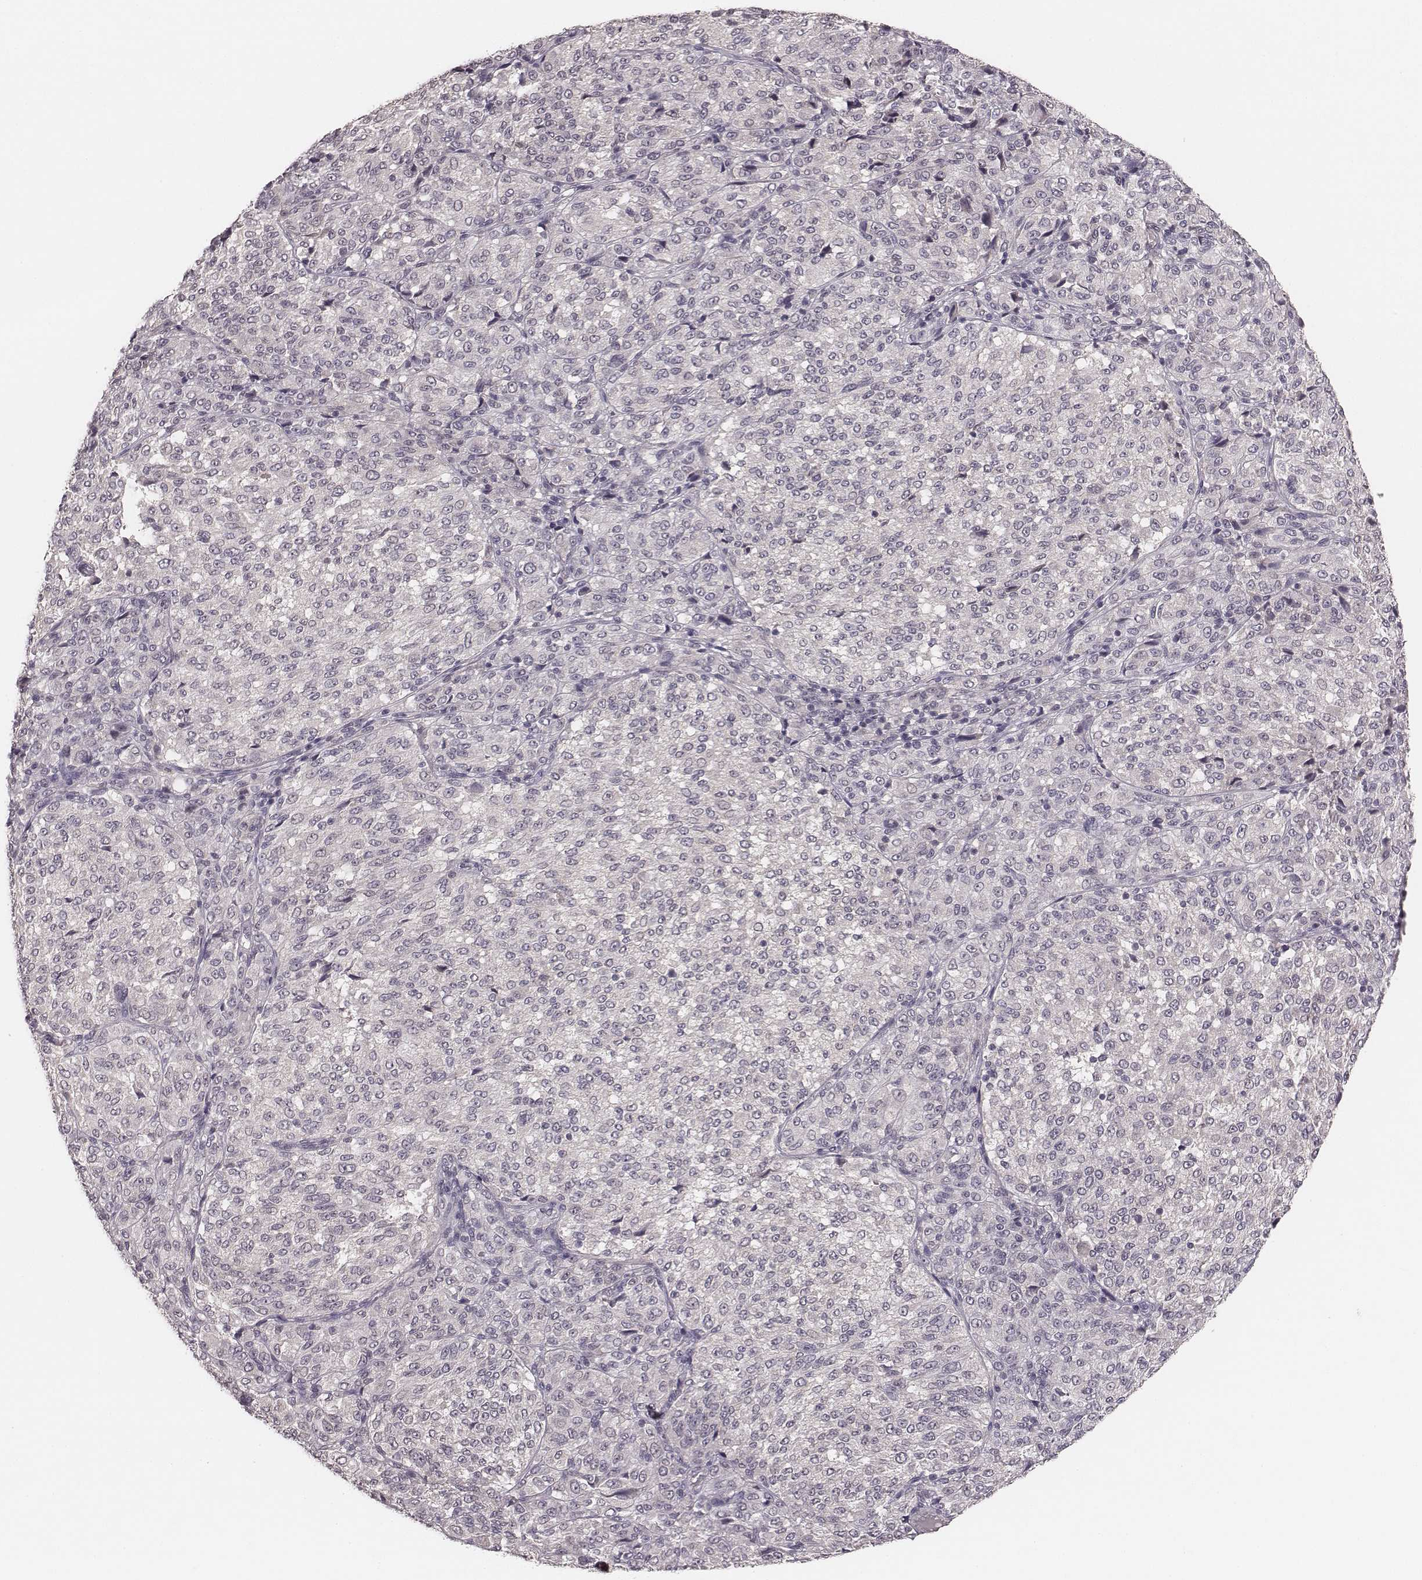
{"staining": {"intensity": "negative", "quantity": "none", "location": "none"}, "tissue": "melanoma", "cell_type": "Tumor cells", "image_type": "cancer", "snomed": [{"axis": "morphology", "description": "Malignant melanoma, Metastatic site"}, {"axis": "topography", "description": "Brain"}], "caption": "IHC of melanoma exhibits no staining in tumor cells.", "gene": "LY6K", "patient": {"sex": "female", "age": 56}}